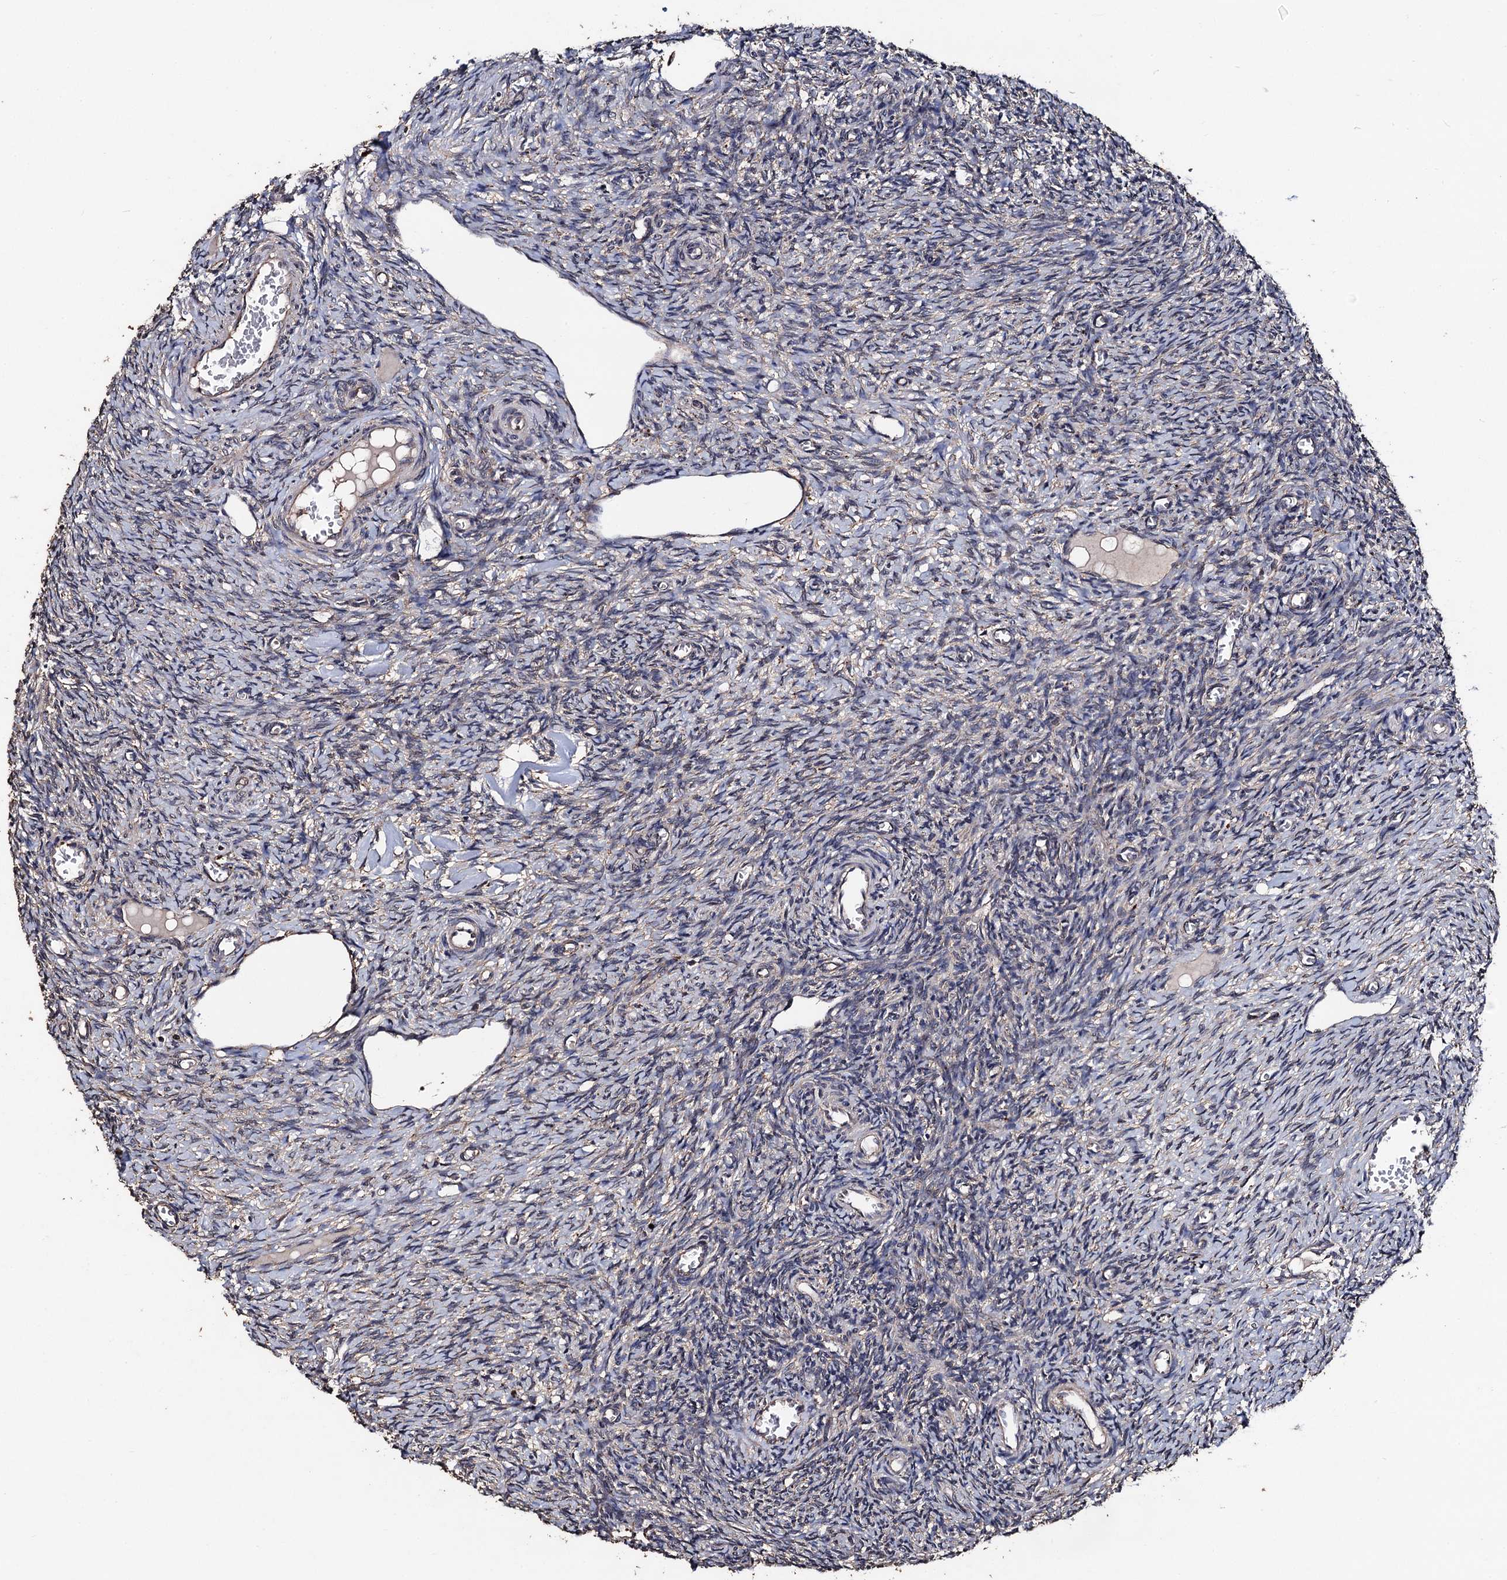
{"staining": {"intensity": "weak", "quantity": "<25%", "location": "cytoplasmic/membranous"}, "tissue": "ovary", "cell_type": "Ovarian stroma cells", "image_type": "normal", "snomed": [{"axis": "morphology", "description": "Normal tissue, NOS"}, {"axis": "topography", "description": "Ovary"}], "caption": "High magnification brightfield microscopy of benign ovary stained with DAB (brown) and counterstained with hematoxylin (blue): ovarian stroma cells show no significant staining. (Stains: DAB (3,3'-diaminobenzidine) IHC with hematoxylin counter stain, Microscopy: brightfield microscopy at high magnification).", "gene": "PPTC7", "patient": {"sex": "female", "age": 27}}